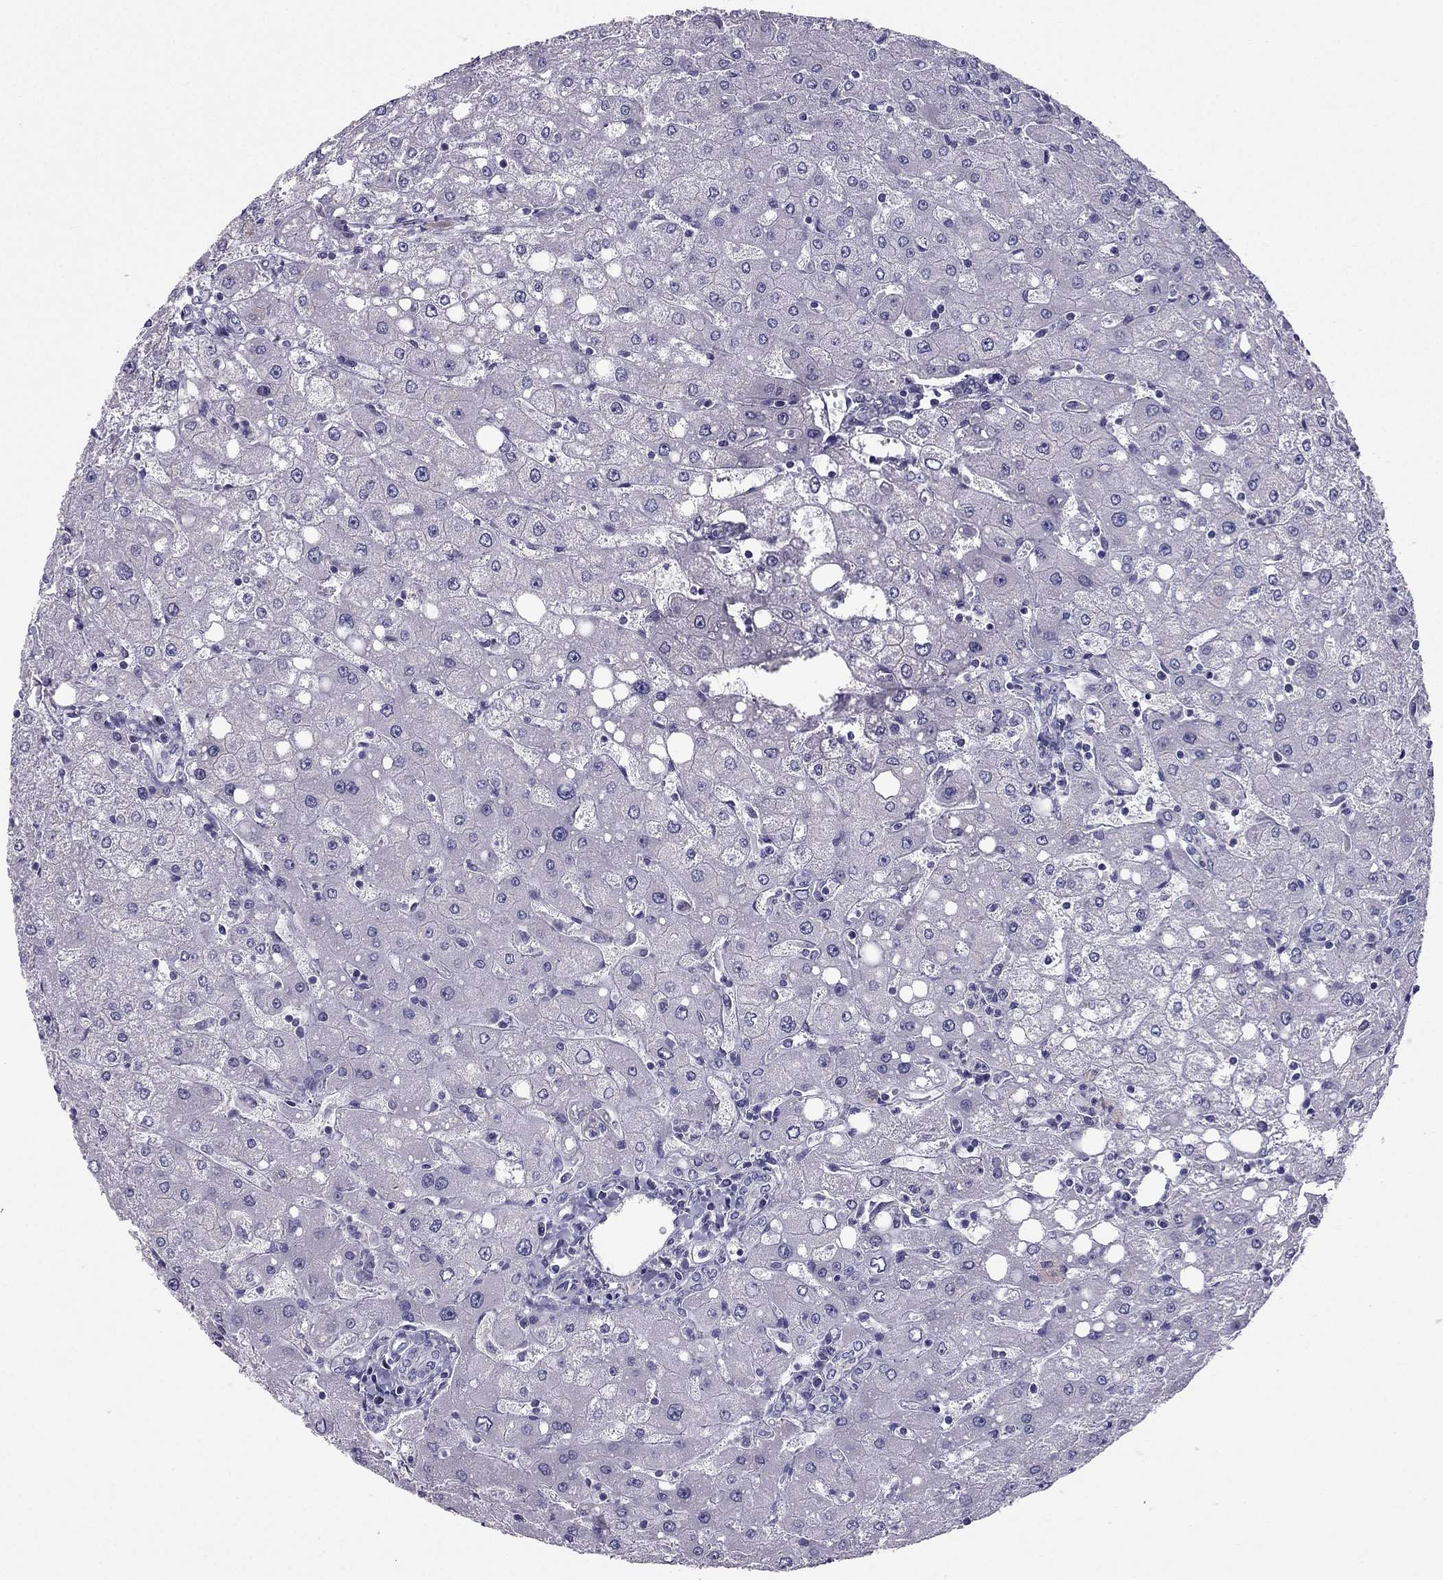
{"staining": {"intensity": "negative", "quantity": "none", "location": "none"}, "tissue": "liver", "cell_type": "Cholangiocytes", "image_type": "normal", "snomed": [{"axis": "morphology", "description": "Normal tissue, NOS"}, {"axis": "topography", "description": "Liver"}], "caption": "High magnification brightfield microscopy of benign liver stained with DAB (3,3'-diaminobenzidine) (brown) and counterstained with hematoxylin (blue): cholangiocytes show no significant staining. (Brightfield microscopy of DAB (3,3'-diaminobenzidine) IHC at high magnification).", "gene": "SYT5", "patient": {"sex": "female", "age": 53}}